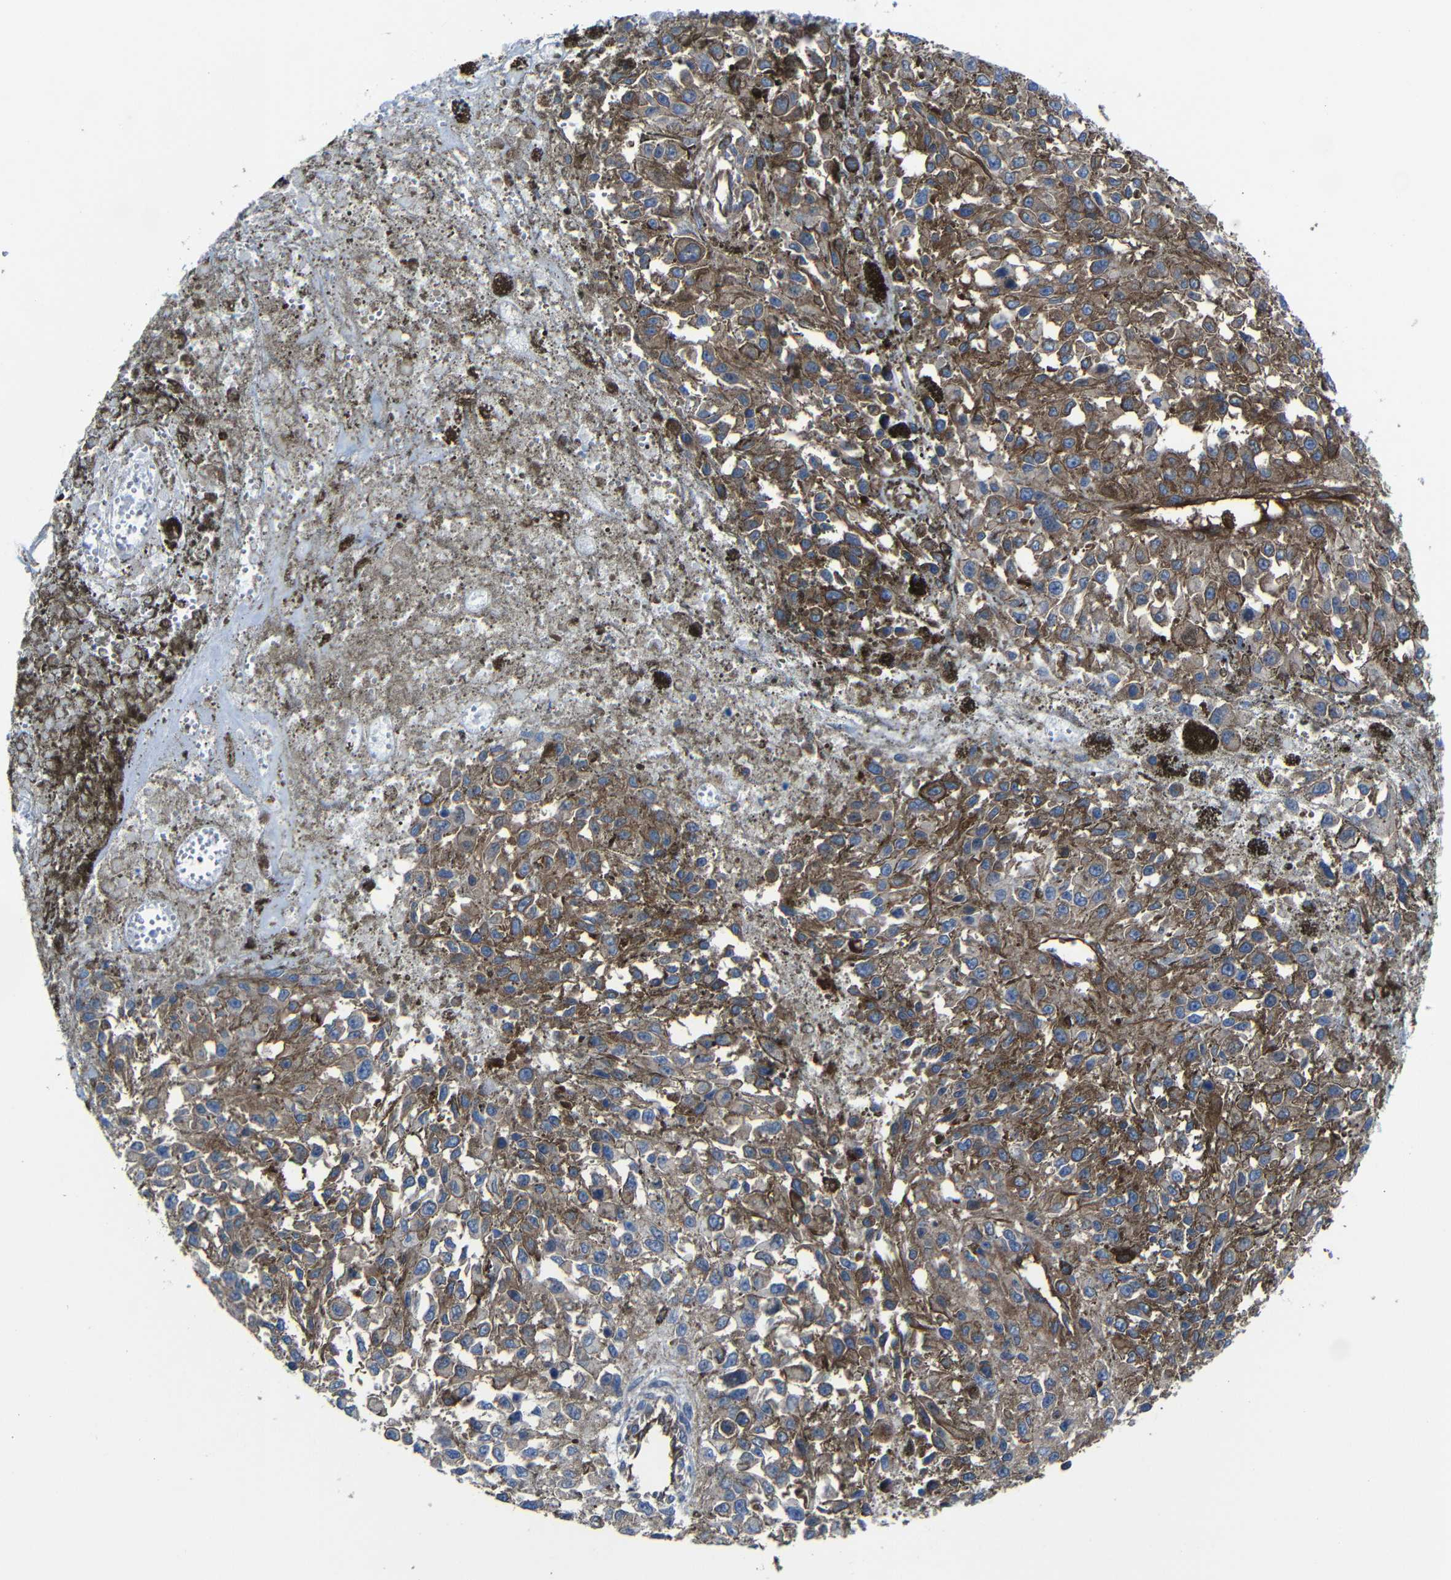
{"staining": {"intensity": "moderate", "quantity": ">75%", "location": "cytoplasmic/membranous"}, "tissue": "melanoma", "cell_type": "Tumor cells", "image_type": "cancer", "snomed": [{"axis": "morphology", "description": "Malignant melanoma, Metastatic site"}, {"axis": "topography", "description": "Lymph node"}], "caption": "There is medium levels of moderate cytoplasmic/membranous positivity in tumor cells of malignant melanoma (metastatic site), as demonstrated by immunohistochemical staining (brown color).", "gene": "ARHGEF1", "patient": {"sex": "male", "age": 59}}